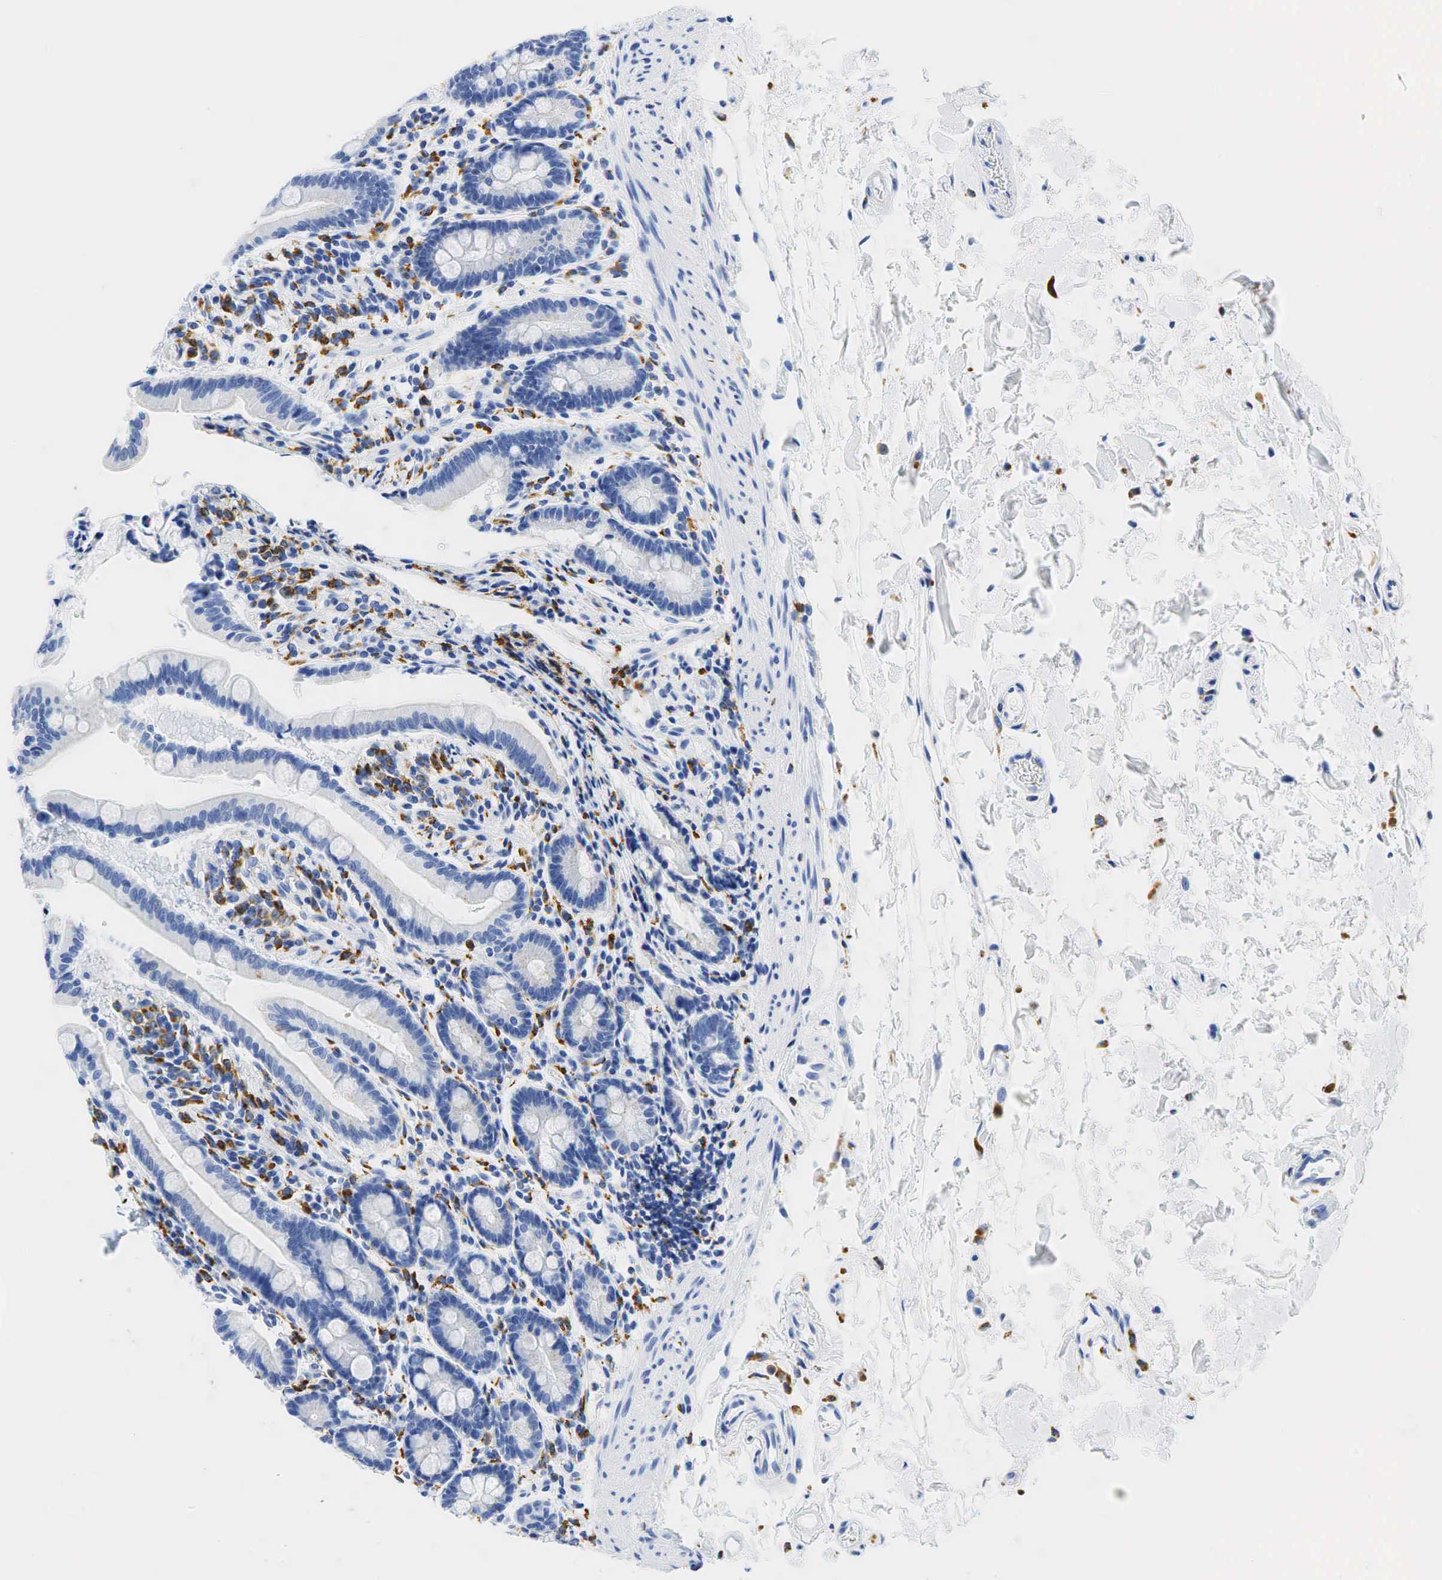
{"staining": {"intensity": "negative", "quantity": "none", "location": "none"}, "tissue": "duodenum", "cell_type": "Glandular cells", "image_type": "normal", "snomed": [{"axis": "morphology", "description": "Normal tissue, NOS"}, {"axis": "topography", "description": "Duodenum"}], "caption": "DAB (3,3'-diaminobenzidine) immunohistochemical staining of benign duodenum shows no significant expression in glandular cells. (IHC, brightfield microscopy, high magnification).", "gene": "CD68", "patient": {"sex": "female", "age": 77}}